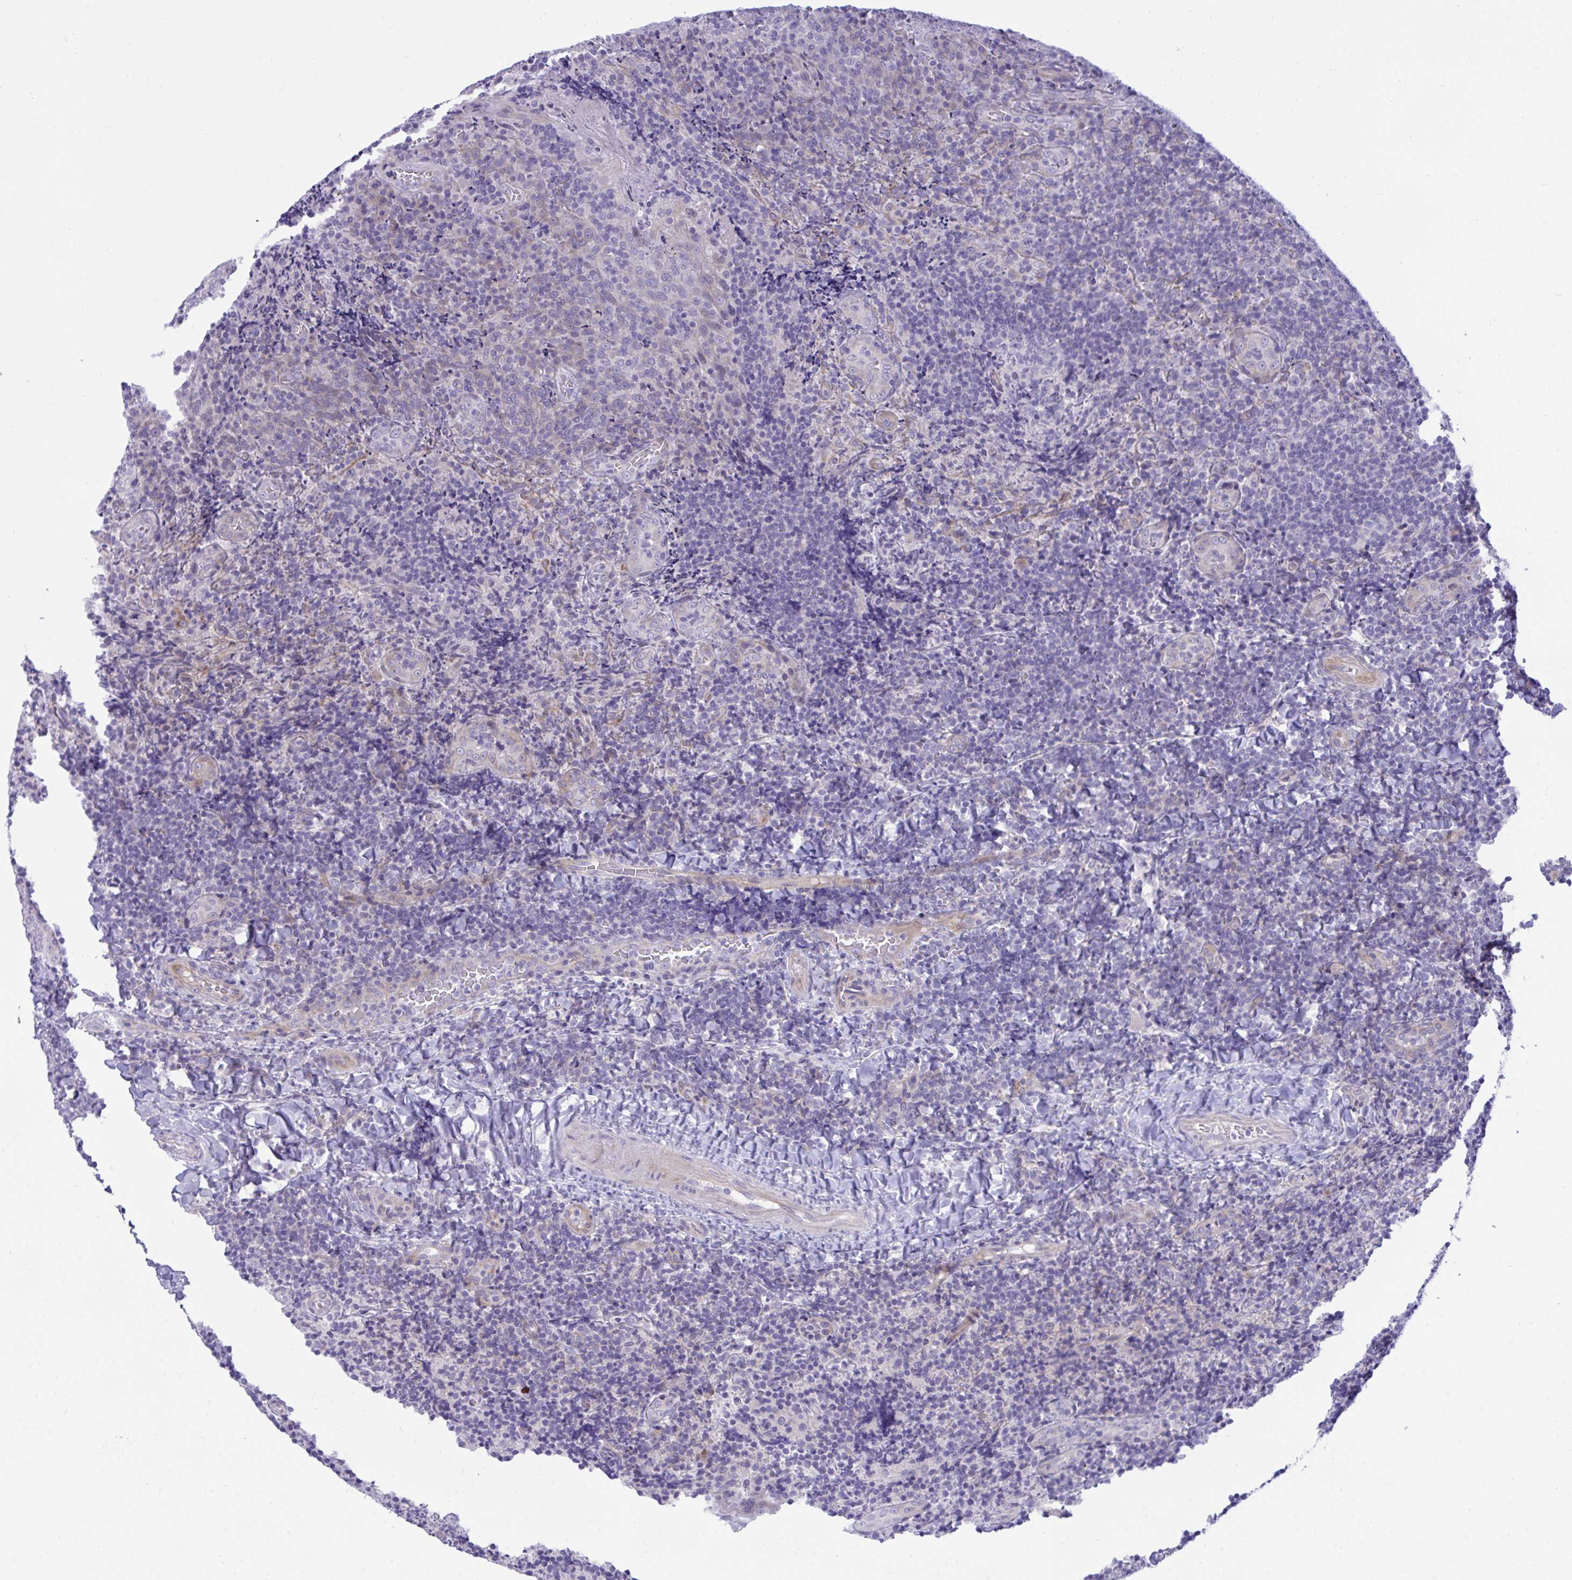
{"staining": {"intensity": "negative", "quantity": "none", "location": "none"}, "tissue": "tonsil", "cell_type": "Germinal center cells", "image_type": "normal", "snomed": [{"axis": "morphology", "description": "Normal tissue, NOS"}, {"axis": "topography", "description": "Tonsil"}], "caption": "An IHC micrograph of unremarkable tonsil is shown. There is no staining in germinal center cells of tonsil. (Immunohistochemistry (ihc), brightfield microscopy, high magnification).", "gene": "MED9", "patient": {"sex": "male", "age": 17}}